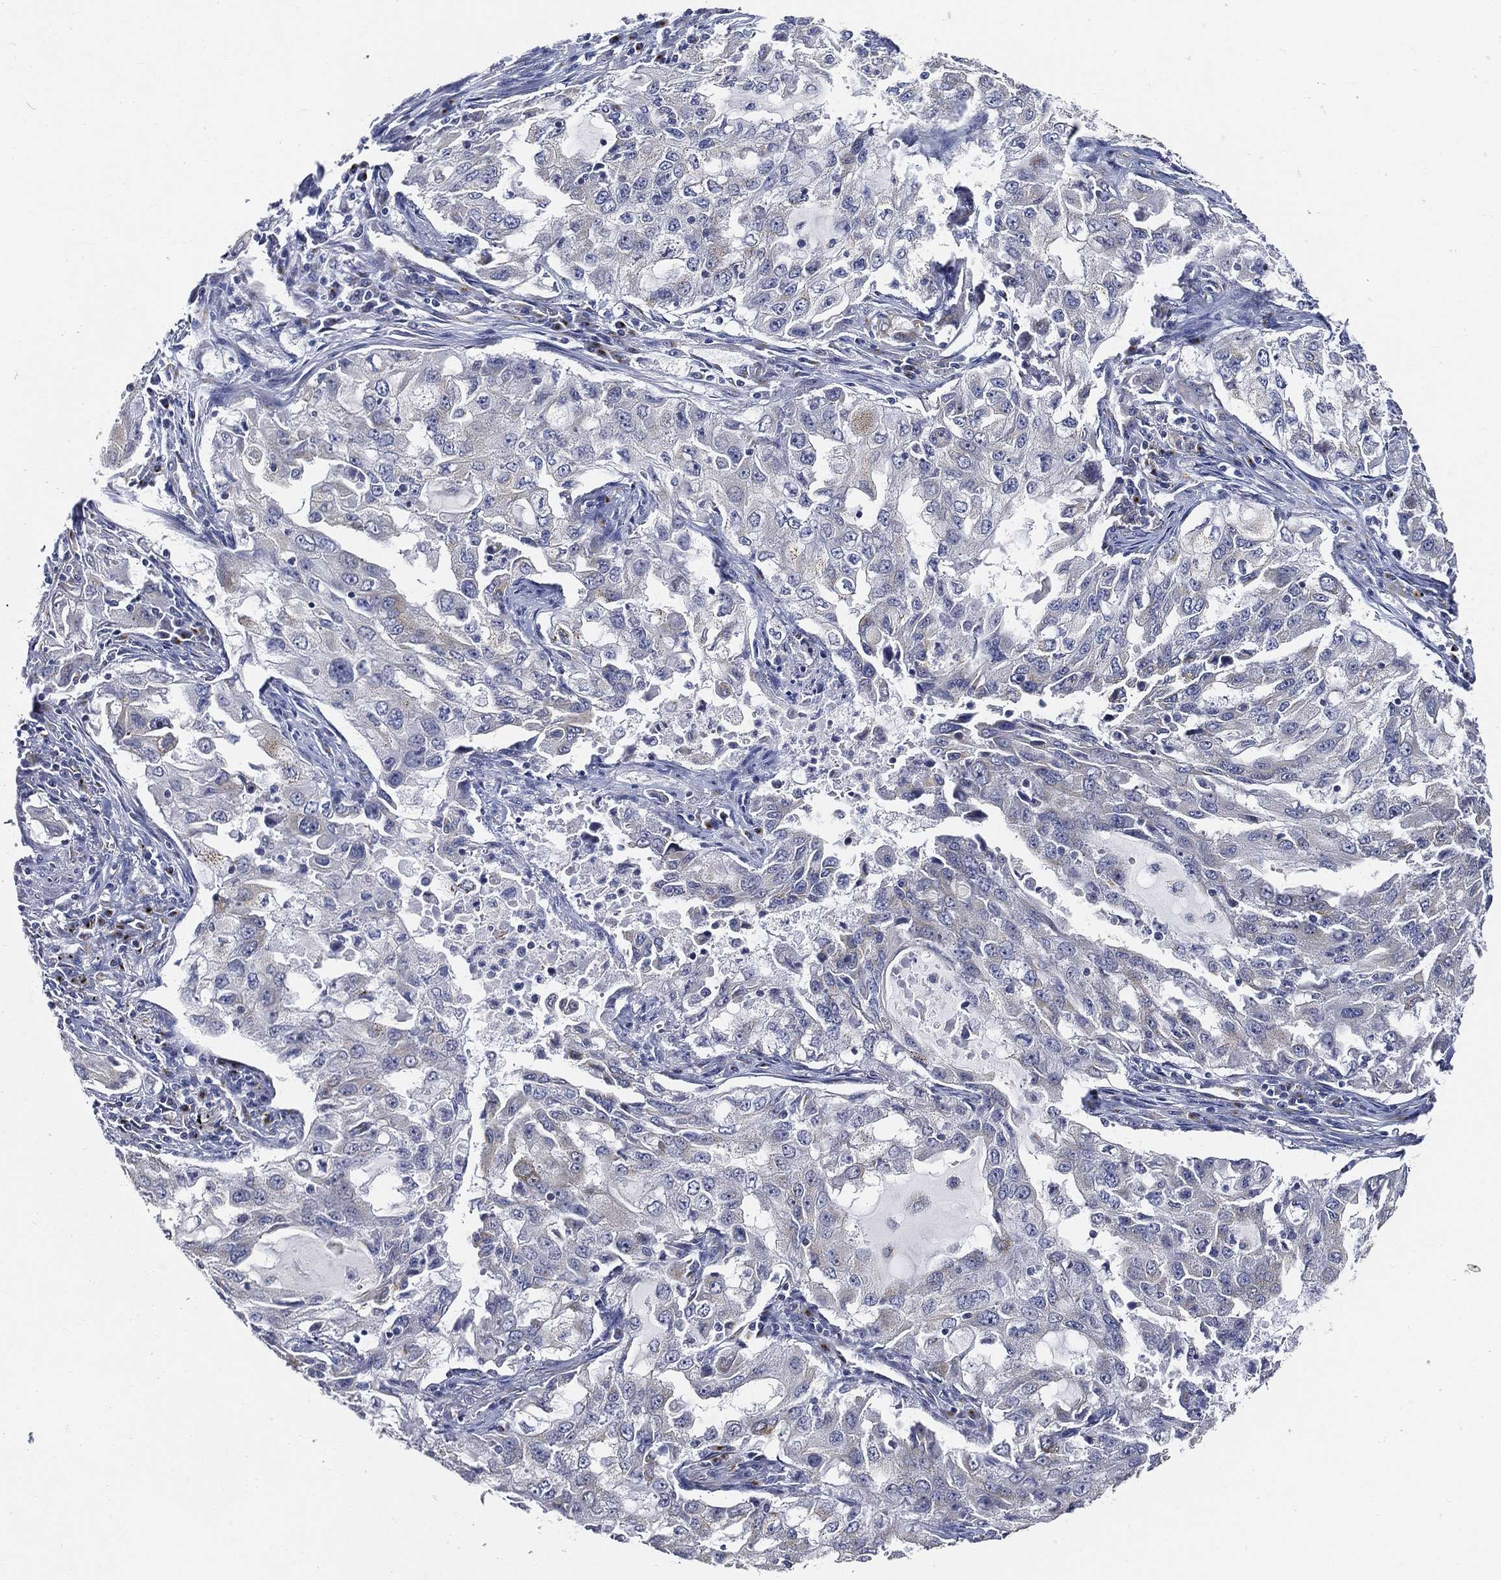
{"staining": {"intensity": "weak", "quantity": "<25%", "location": "cytoplasmic/membranous"}, "tissue": "lung cancer", "cell_type": "Tumor cells", "image_type": "cancer", "snomed": [{"axis": "morphology", "description": "Adenocarcinoma, NOS"}, {"axis": "topography", "description": "Lung"}], "caption": "Immunohistochemical staining of adenocarcinoma (lung) demonstrates no significant staining in tumor cells.", "gene": "TICAM1", "patient": {"sex": "female", "age": 61}}